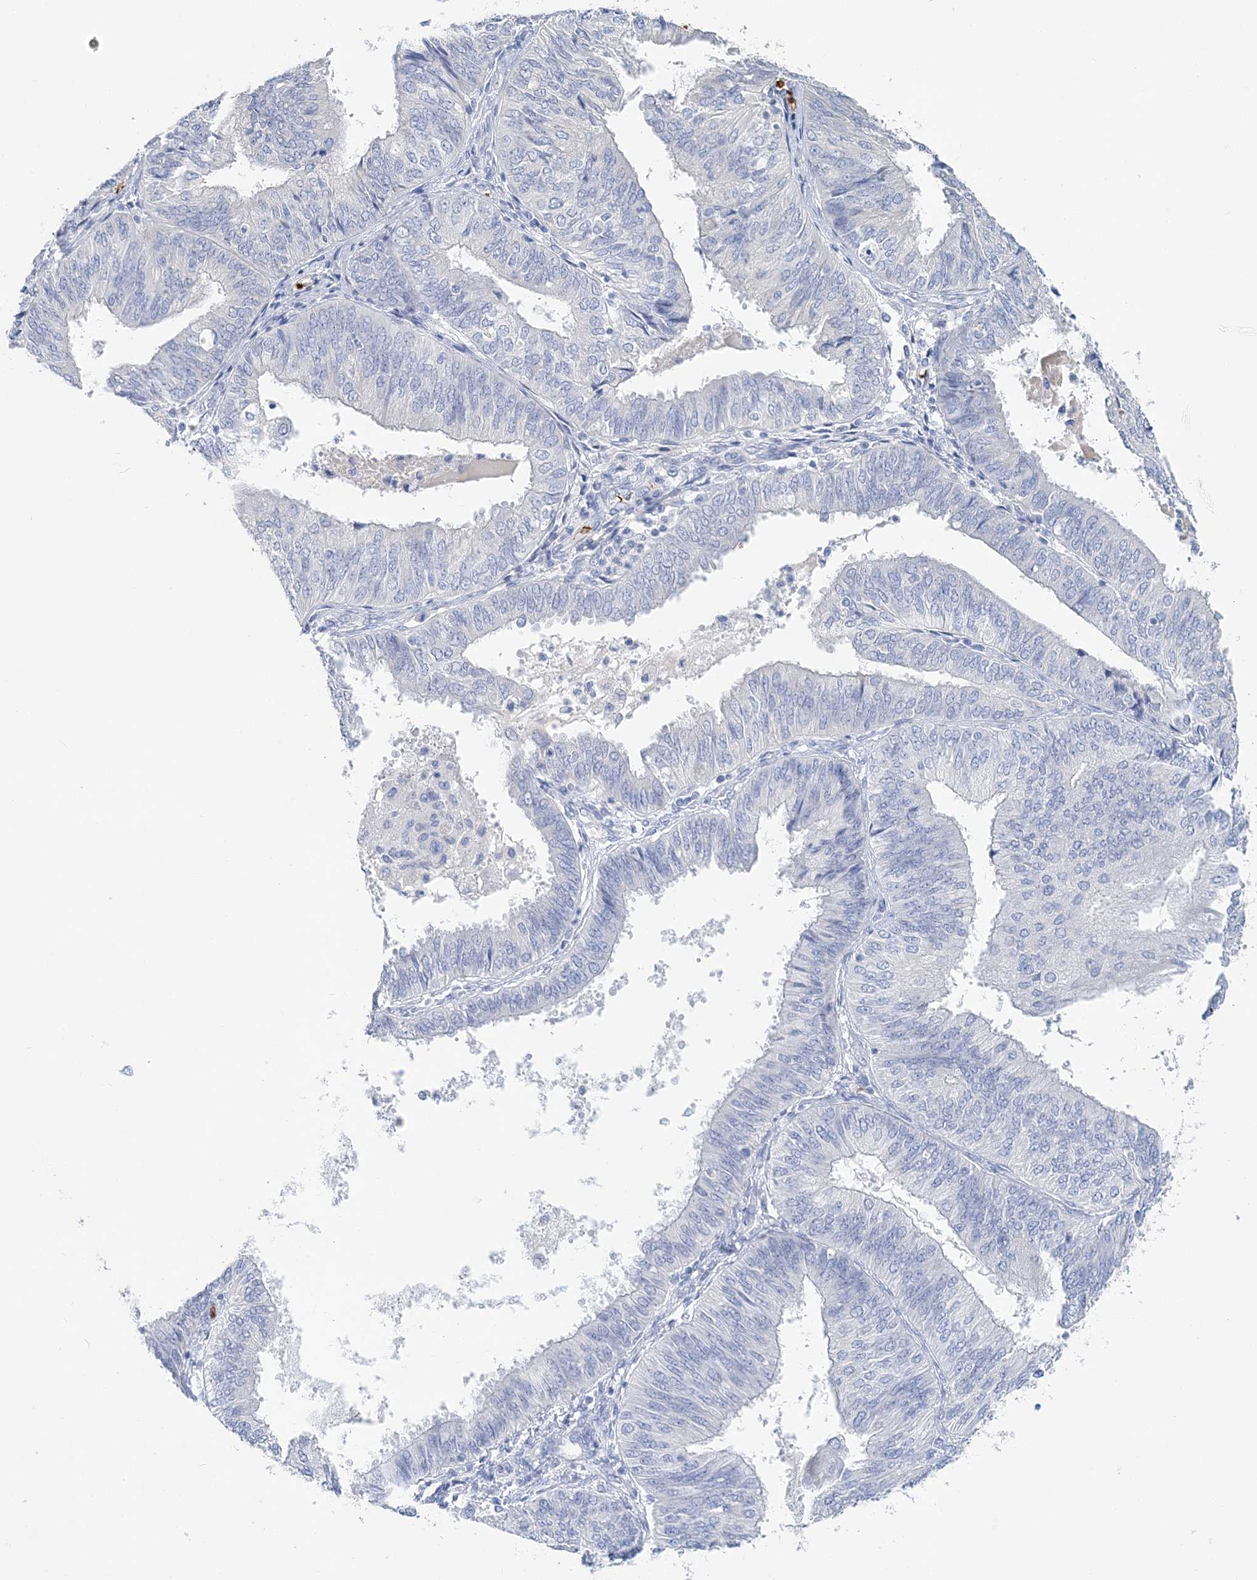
{"staining": {"intensity": "negative", "quantity": "none", "location": "none"}, "tissue": "endometrial cancer", "cell_type": "Tumor cells", "image_type": "cancer", "snomed": [{"axis": "morphology", "description": "Adenocarcinoma, NOS"}, {"axis": "topography", "description": "Endometrium"}], "caption": "DAB immunohistochemical staining of endometrial cancer (adenocarcinoma) exhibits no significant expression in tumor cells.", "gene": "HBA2", "patient": {"sex": "female", "age": 58}}